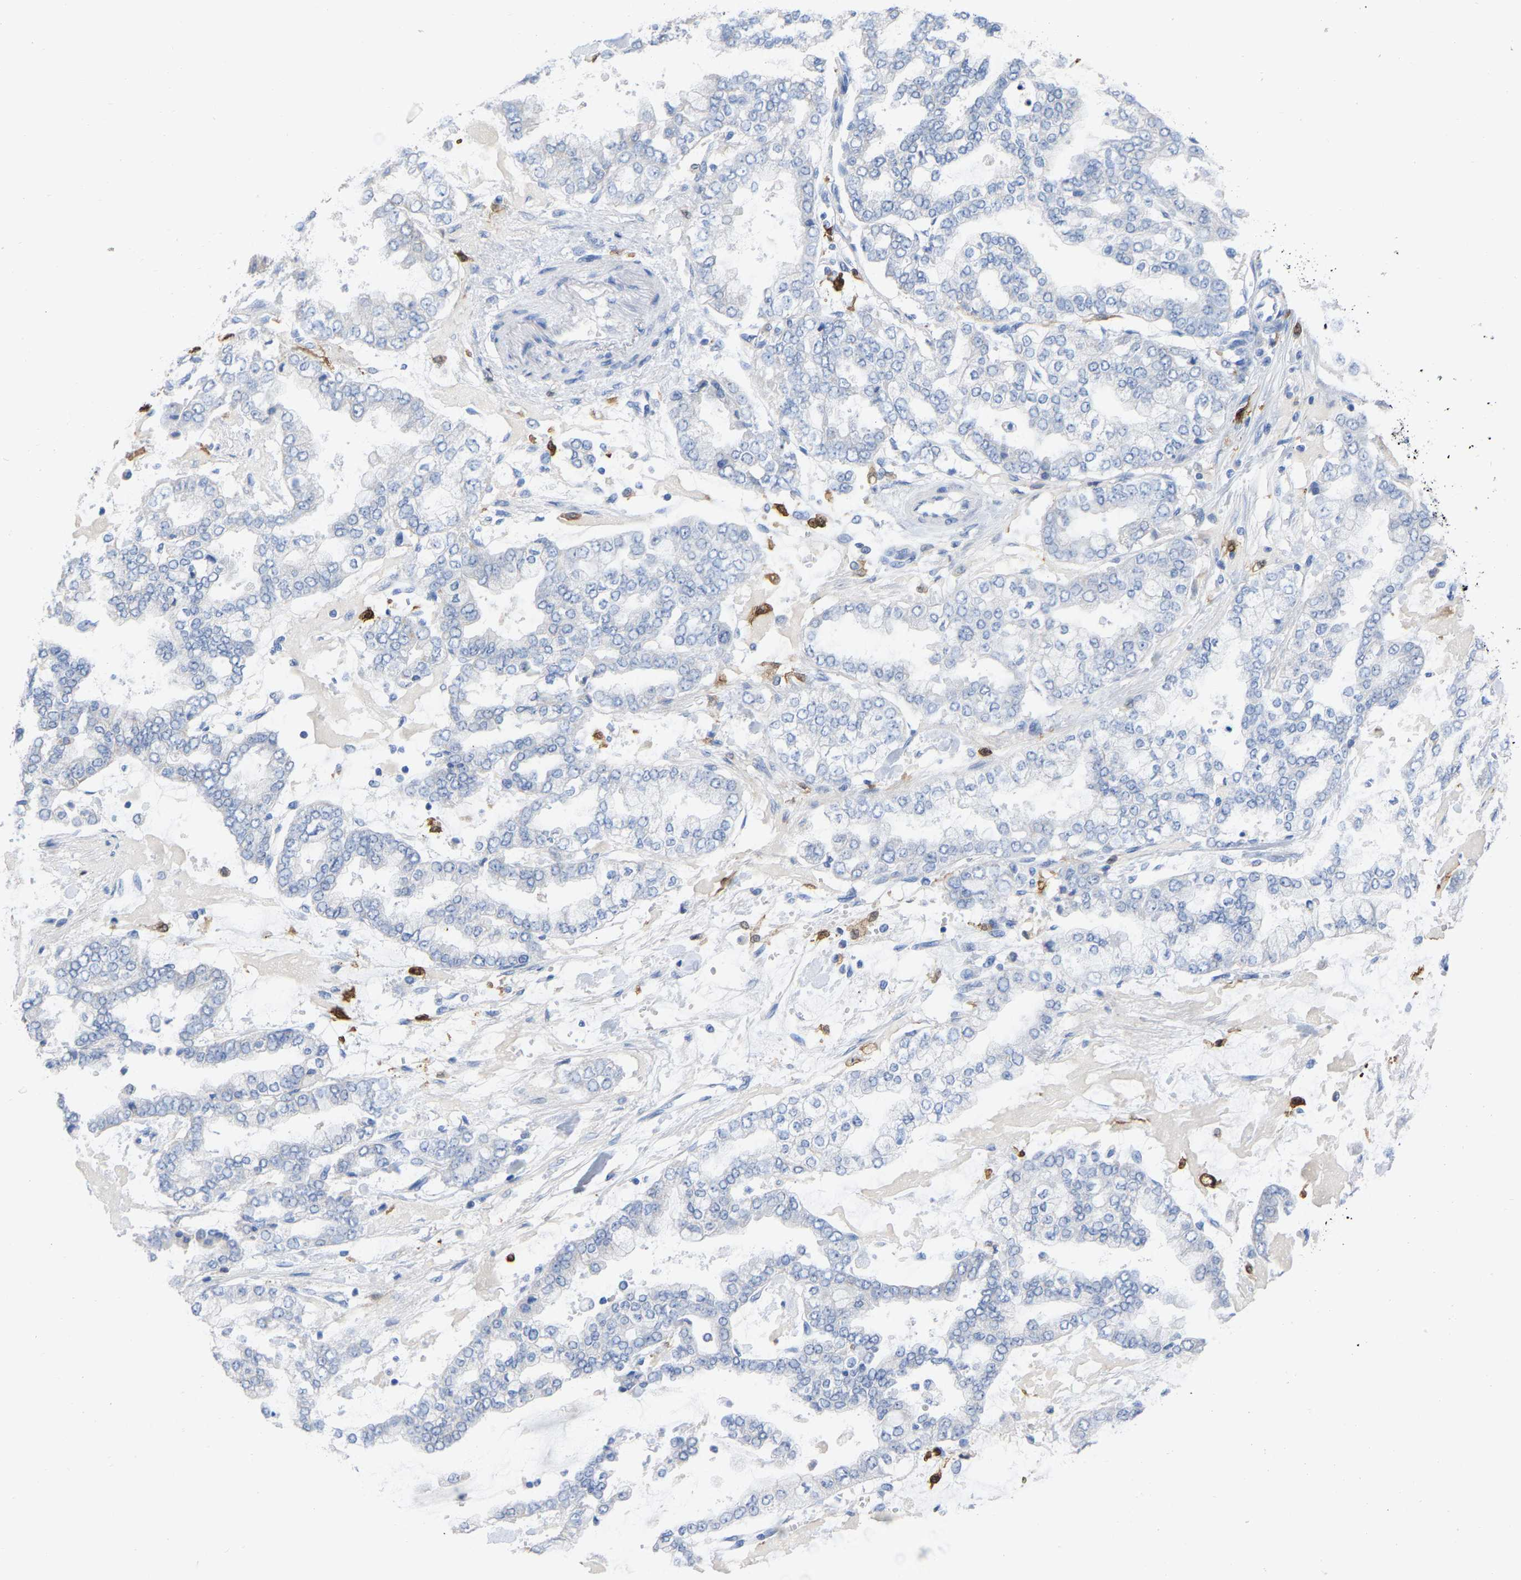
{"staining": {"intensity": "negative", "quantity": "none", "location": "none"}, "tissue": "stomach cancer", "cell_type": "Tumor cells", "image_type": "cancer", "snomed": [{"axis": "morphology", "description": "Normal tissue, NOS"}, {"axis": "morphology", "description": "Adenocarcinoma, NOS"}, {"axis": "topography", "description": "Stomach, upper"}, {"axis": "topography", "description": "Stomach"}], "caption": "Immunohistochemistry micrograph of neoplastic tissue: adenocarcinoma (stomach) stained with DAB (3,3'-diaminobenzidine) reveals no significant protein expression in tumor cells.", "gene": "ULBP2", "patient": {"sex": "male", "age": 76}}